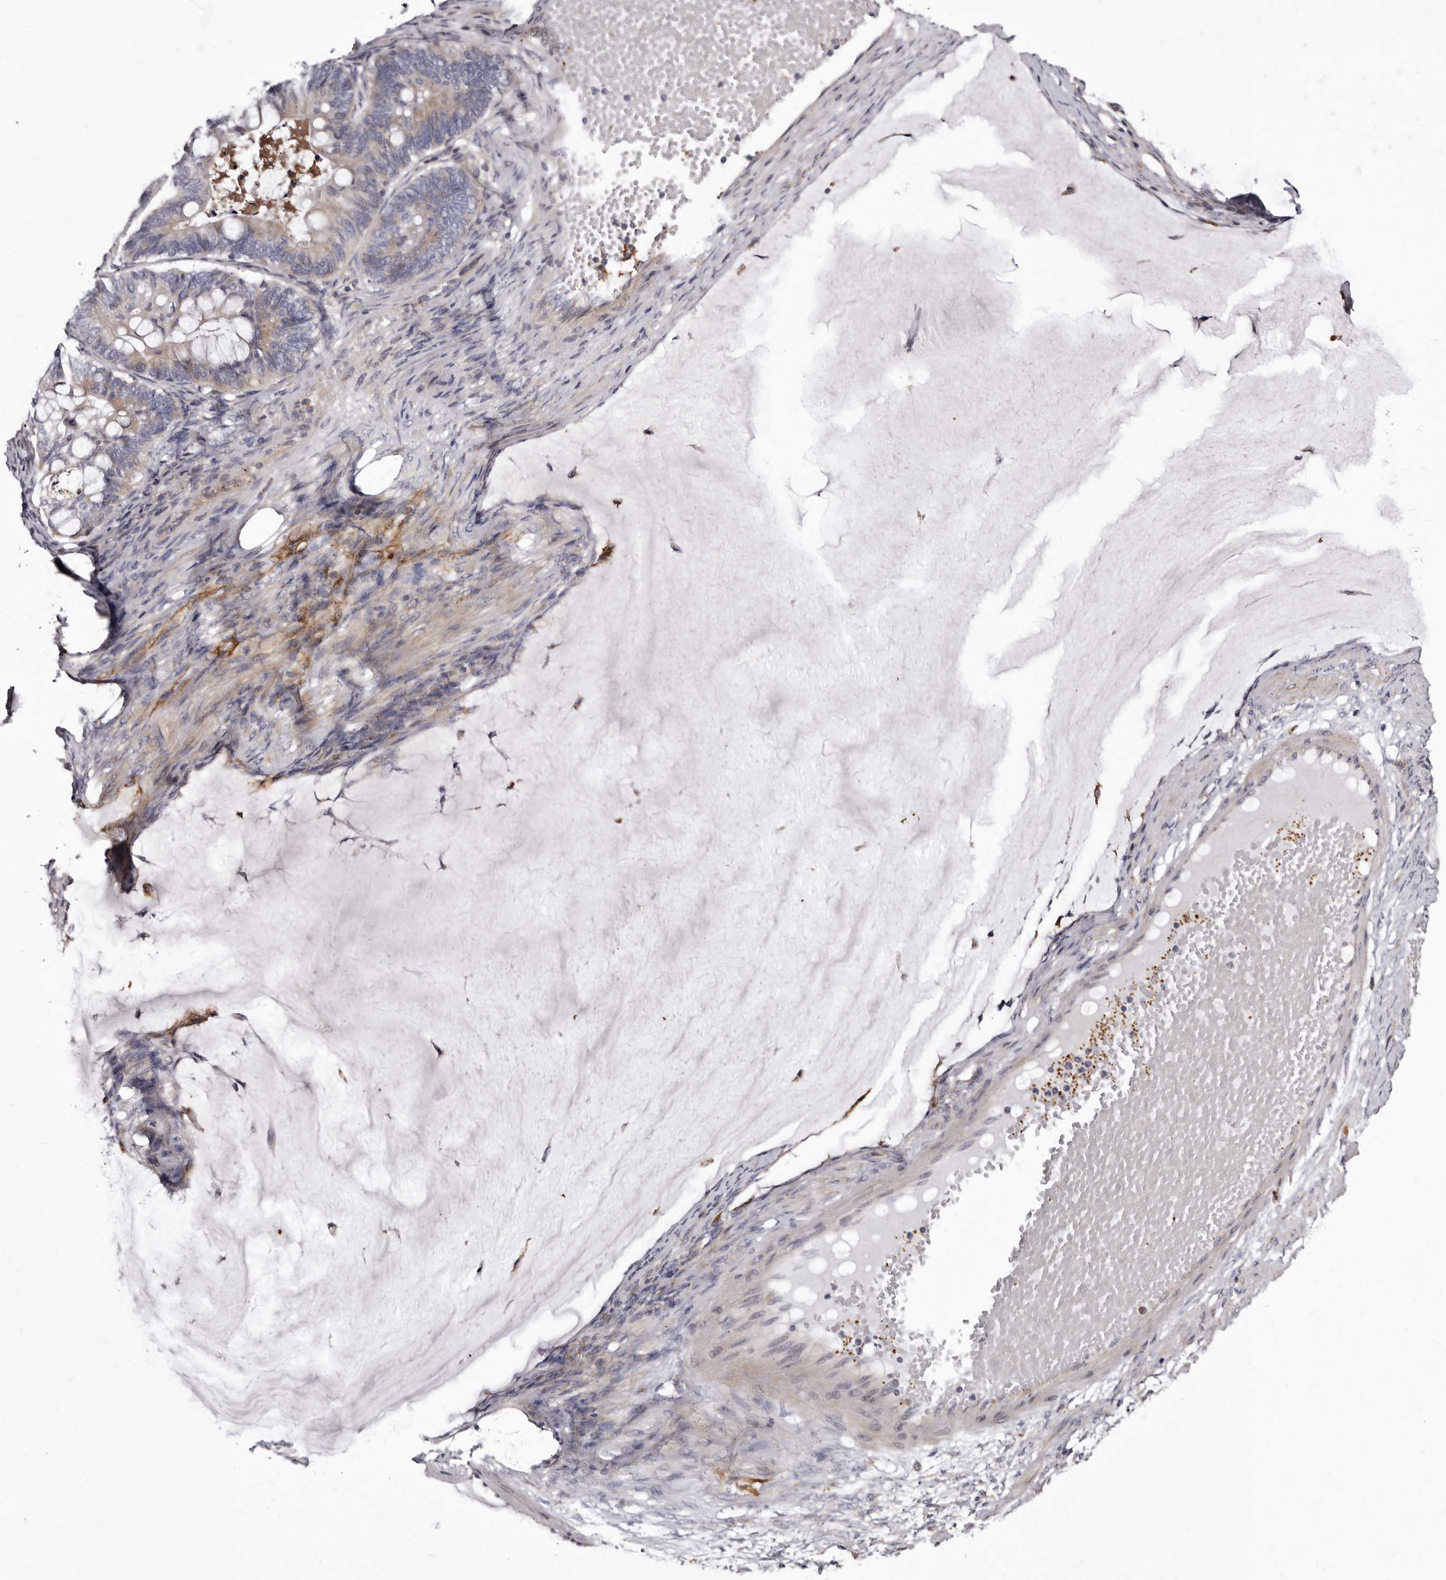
{"staining": {"intensity": "weak", "quantity": ">75%", "location": "cytoplasmic/membranous"}, "tissue": "ovarian cancer", "cell_type": "Tumor cells", "image_type": "cancer", "snomed": [{"axis": "morphology", "description": "Cystadenocarcinoma, mucinous, NOS"}, {"axis": "topography", "description": "Ovary"}], "caption": "Protein analysis of ovarian mucinous cystadenocarcinoma tissue reveals weak cytoplasmic/membranous staining in about >75% of tumor cells.", "gene": "AUNIP", "patient": {"sex": "female", "age": 61}}